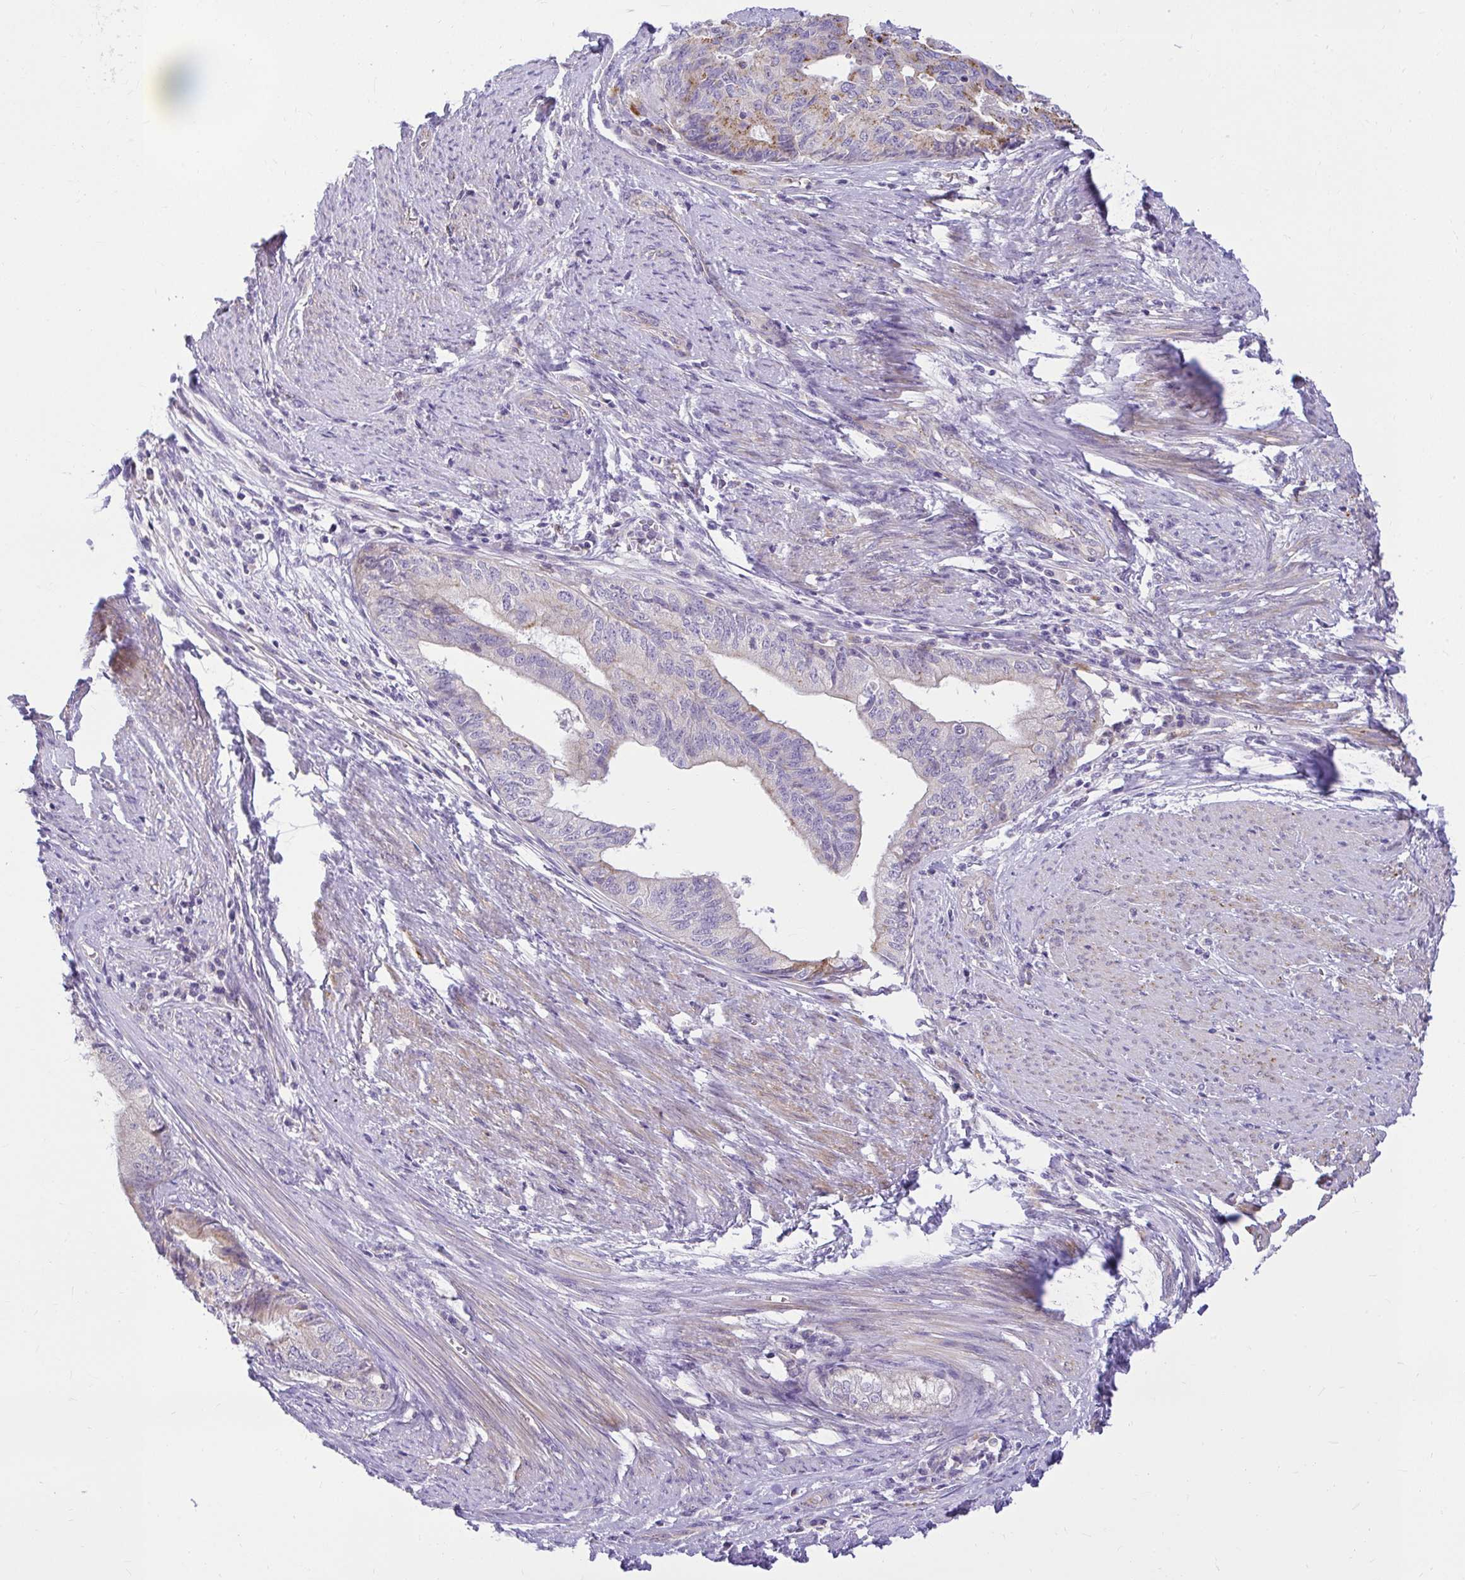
{"staining": {"intensity": "weak", "quantity": "<25%", "location": "cytoplasmic/membranous"}, "tissue": "endometrial cancer", "cell_type": "Tumor cells", "image_type": "cancer", "snomed": [{"axis": "morphology", "description": "Adenocarcinoma, NOS"}, {"axis": "topography", "description": "Endometrium"}], "caption": "Photomicrograph shows no protein expression in tumor cells of endometrial adenocarcinoma tissue.", "gene": "PKN3", "patient": {"sex": "female", "age": 65}}